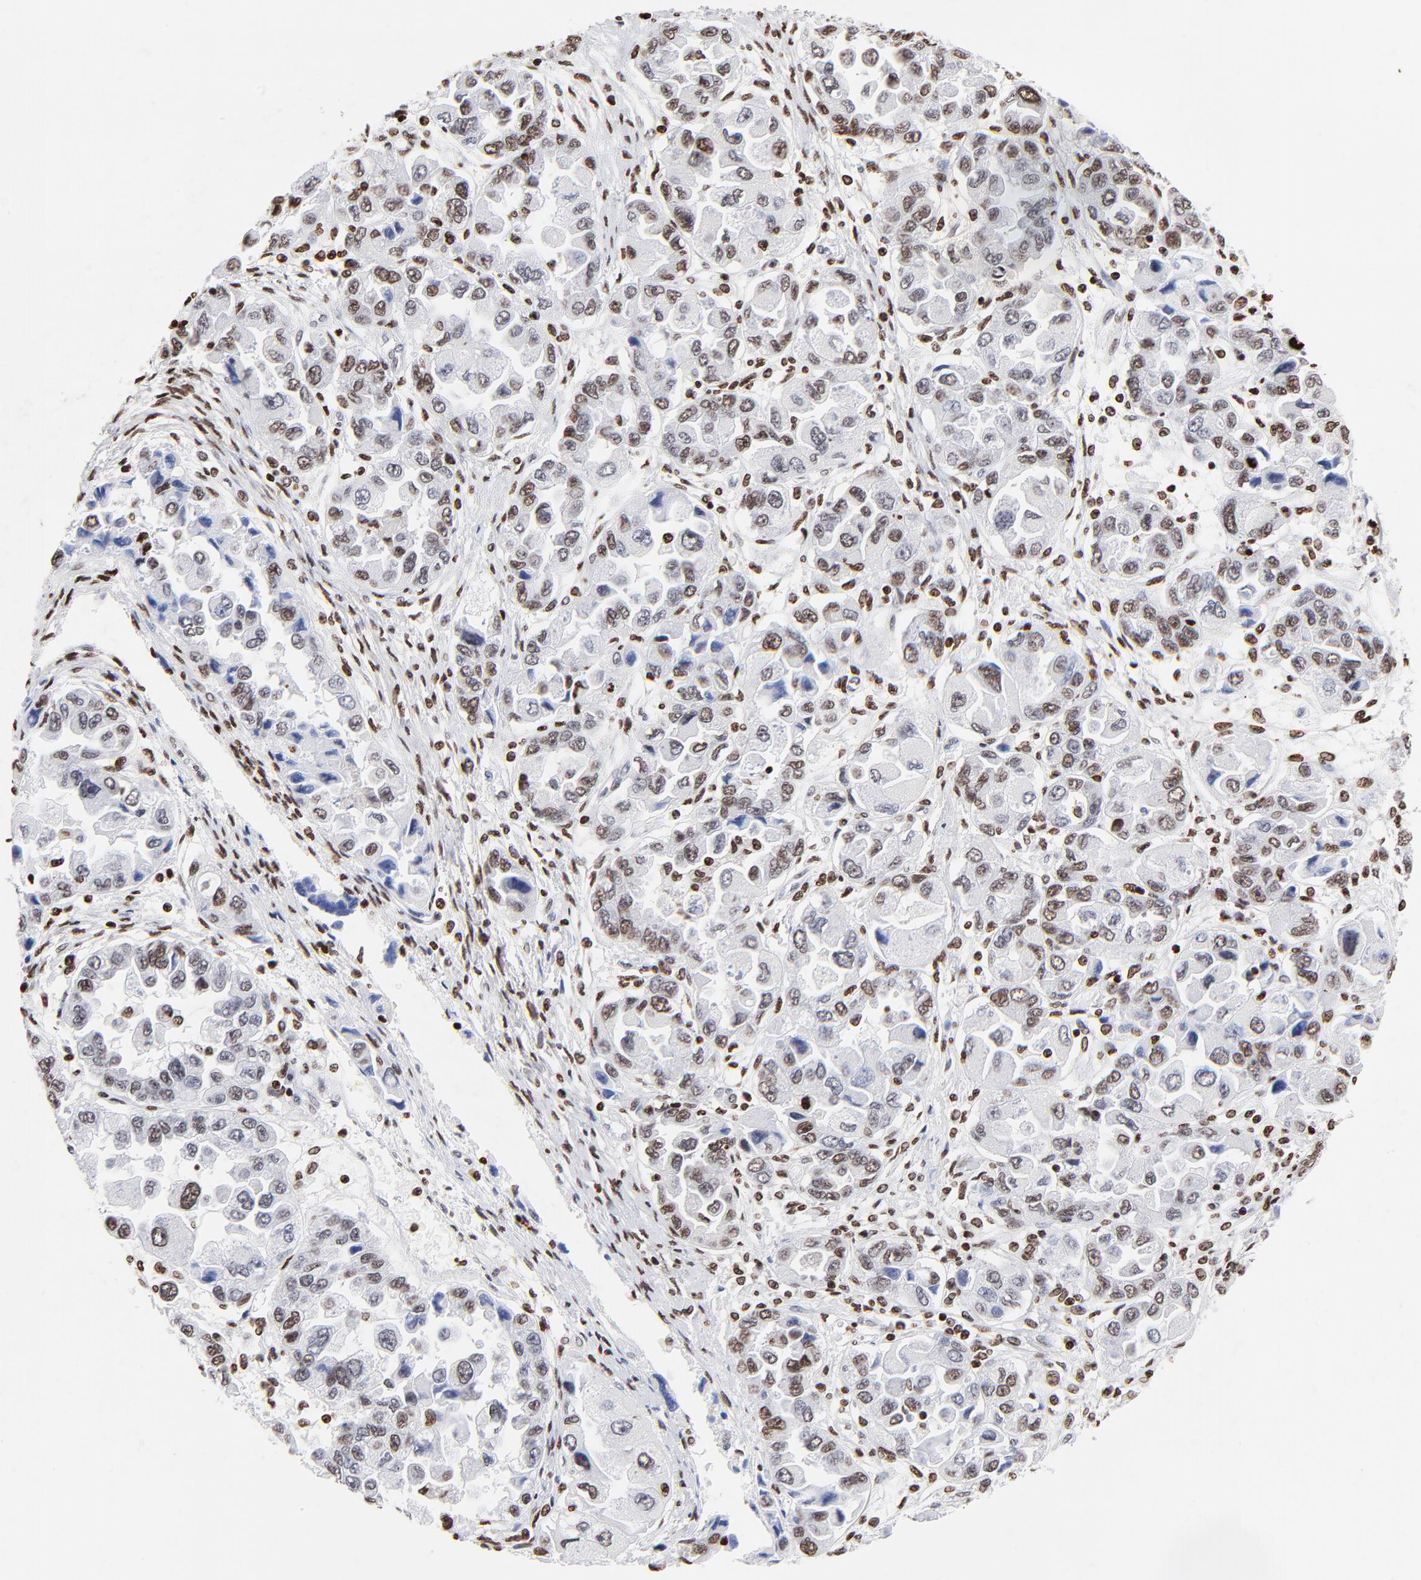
{"staining": {"intensity": "moderate", "quantity": "25%-75%", "location": "nuclear"}, "tissue": "ovarian cancer", "cell_type": "Tumor cells", "image_type": "cancer", "snomed": [{"axis": "morphology", "description": "Cystadenocarcinoma, serous, NOS"}, {"axis": "topography", "description": "Ovary"}], "caption": "Brown immunohistochemical staining in human ovarian cancer demonstrates moderate nuclear staining in approximately 25%-75% of tumor cells.", "gene": "FBH1", "patient": {"sex": "female", "age": 84}}